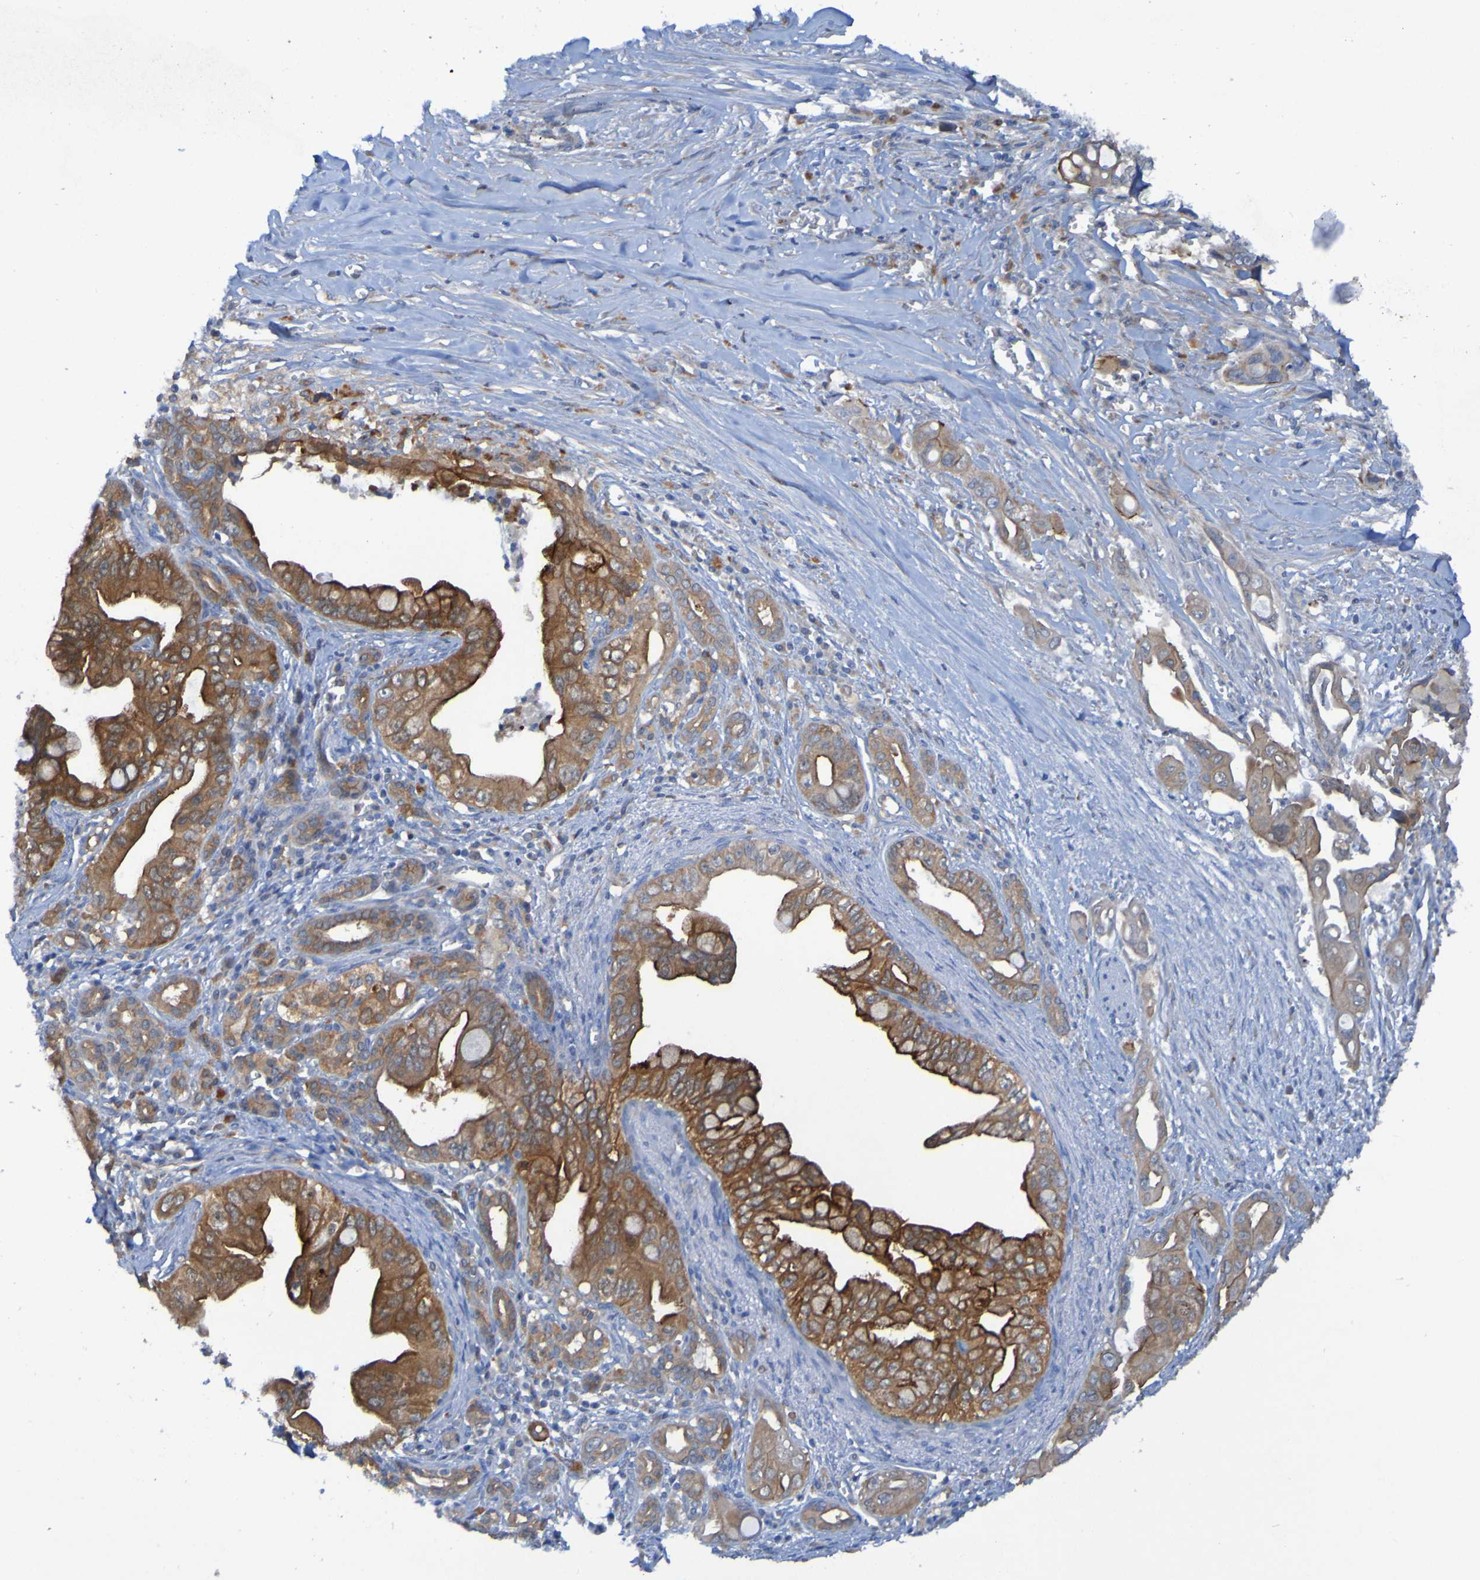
{"staining": {"intensity": "strong", "quantity": "25%-75%", "location": "cytoplasmic/membranous"}, "tissue": "pancreatic cancer", "cell_type": "Tumor cells", "image_type": "cancer", "snomed": [{"axis": "morphology", "description": "Adenocarcinoma, NOS"}, {"axis": "topography", "description": "Pancreas"}], "caption": "IHC staining of pancreatic cancer (adenocarcinoma), which displays high levels of strong cytoplasmic/membranous staining in about 25%-75% of tumor cells indicating strong cytoplasmic/membranous protein positivity. The staining was performed using DAB (brown) for protein detection and nuclei were counterstained in hematoxylin (blue).", "gene": "ARHGEF16", "patient": {"sex": "male", "age": 59}}